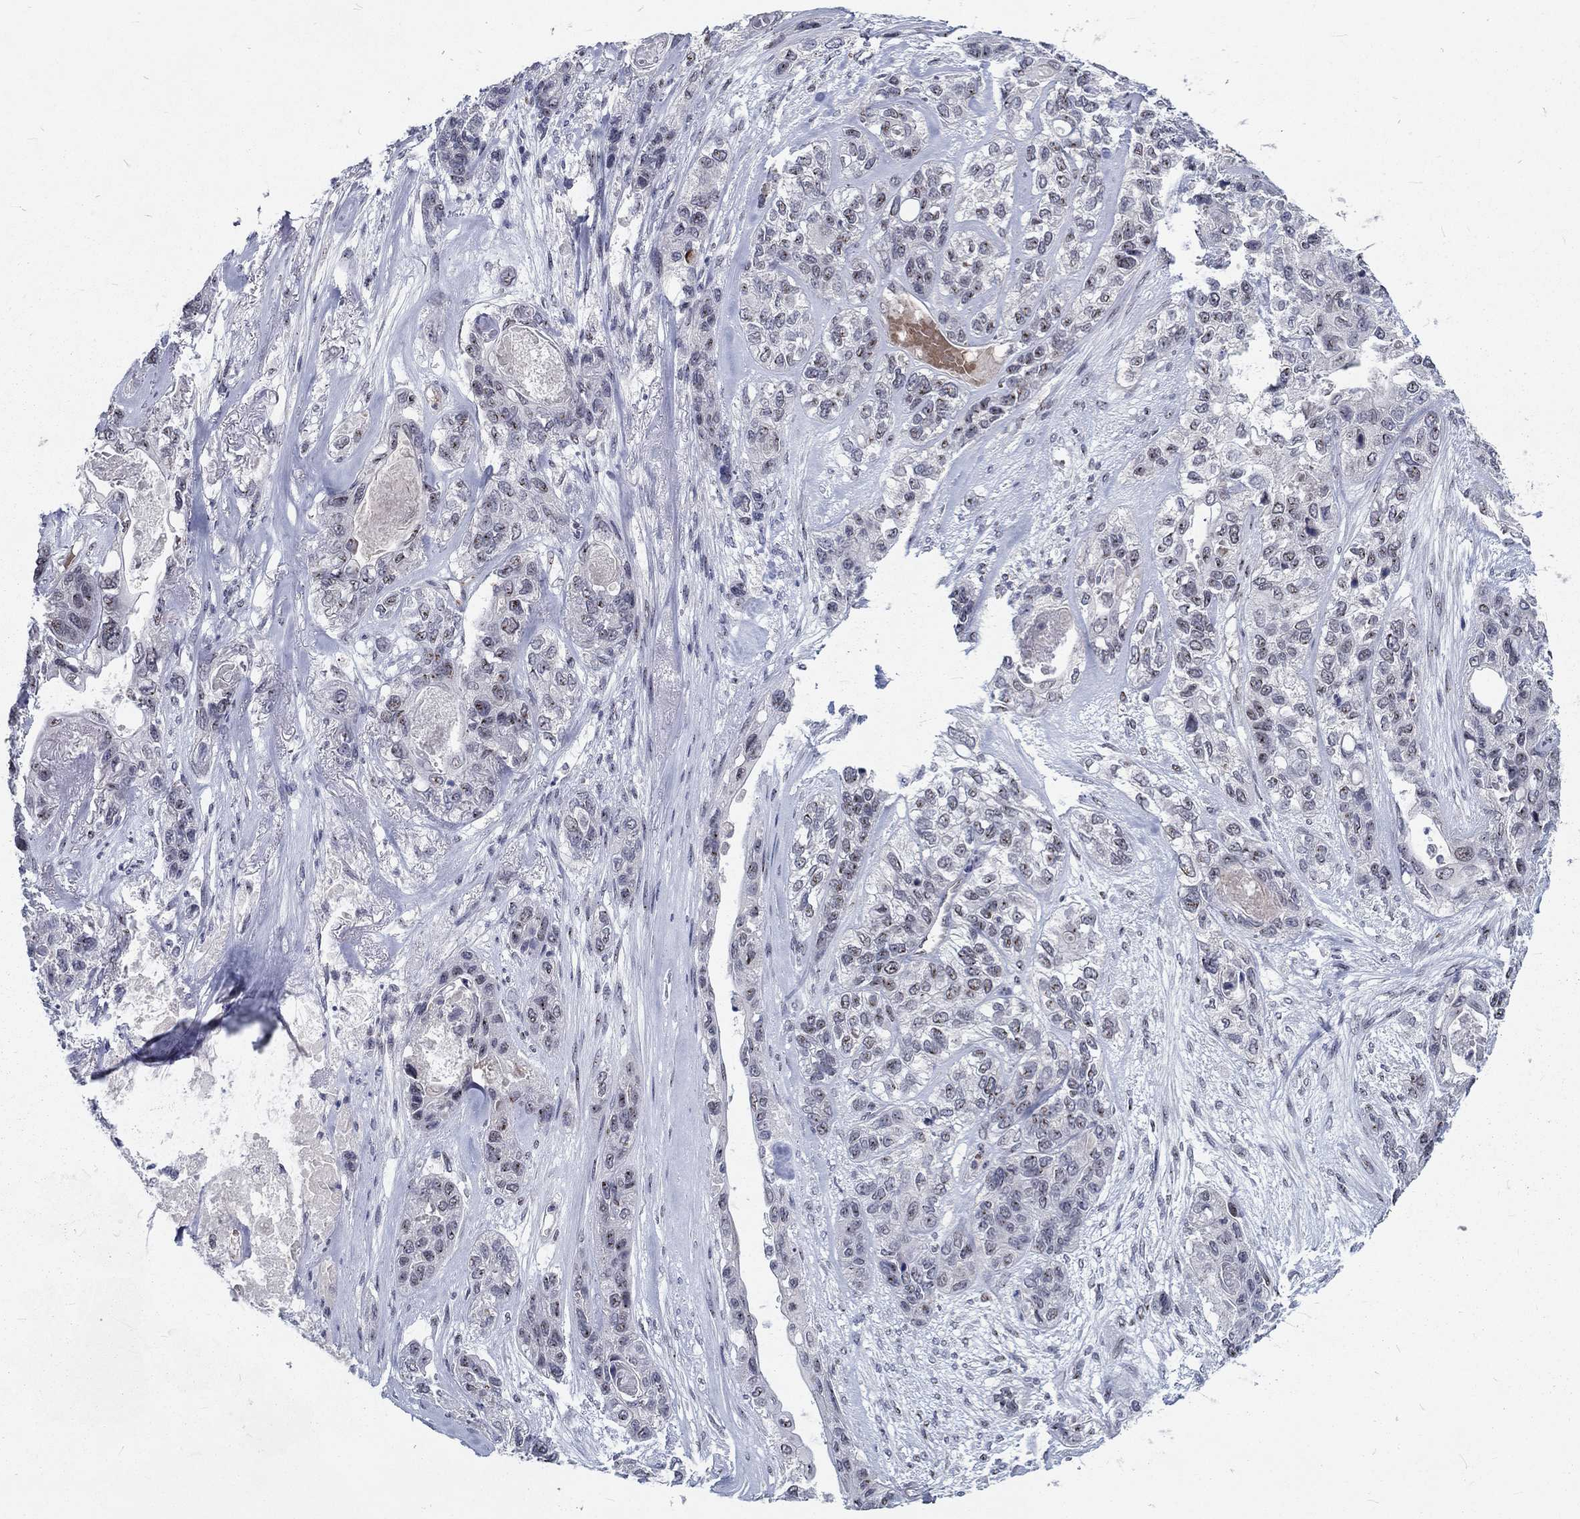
{"staining": {"intensity": "negative", "quantity": "none", "location": "none"}, "tissue": "lung cancer", "cell_type": "Tumor cells", "image_type": "cancer", "snomed": [{"axis": "morphology", "description": "Squamous cell carcinoma, NOS"}, {"axis": "topography", "description": "Lung"}], "caption": "This is an immunohistochemistry (IHC) histopathology image of lung squamous cell carcinoma. There is no staining in tumor cells.", "gene": "ZBED1", "patient": {"sex": "female", "age": 70}}